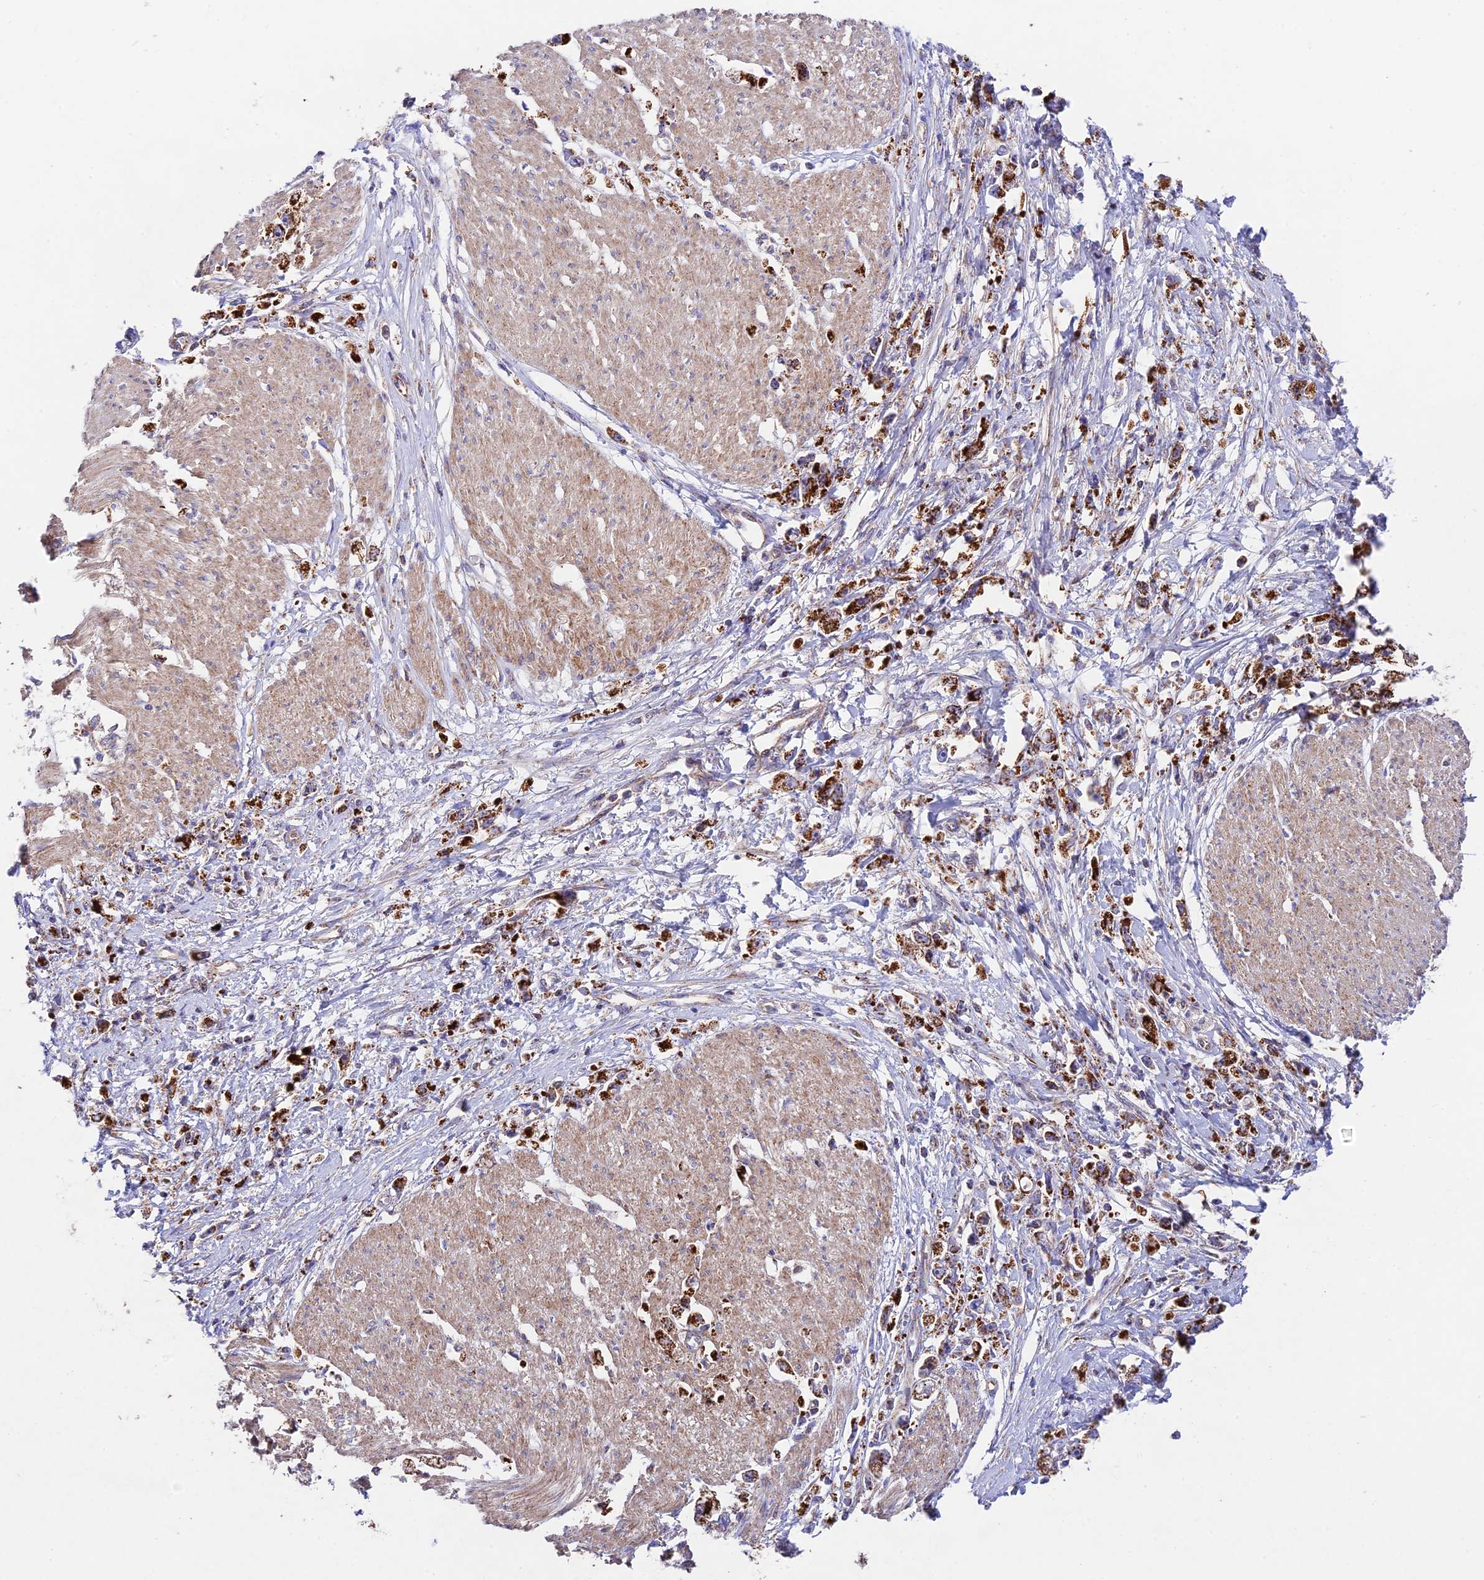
{"staining": {"intensity": "strong", "quantity": ">75%", "location": "cytoplasmic/membranous"}, "tissue": "stomach cancer", "cell_type": "Tumor cells", "image_type": "cancer", "snomed": [{"axis": "morphology", "description": "Adenocarcinoma, NOS"}, {"axis": "topography", "description": "Stomach"}], "caption": "This micrograph demonstrates IHC staining of human stomach cancer (adenocarcinoma), with high strong cytoplasmic/membranous staining in about >75% of tumor cells.", "gene": "KHDC3L", "patient": {"sex": "female", "age": 59}}